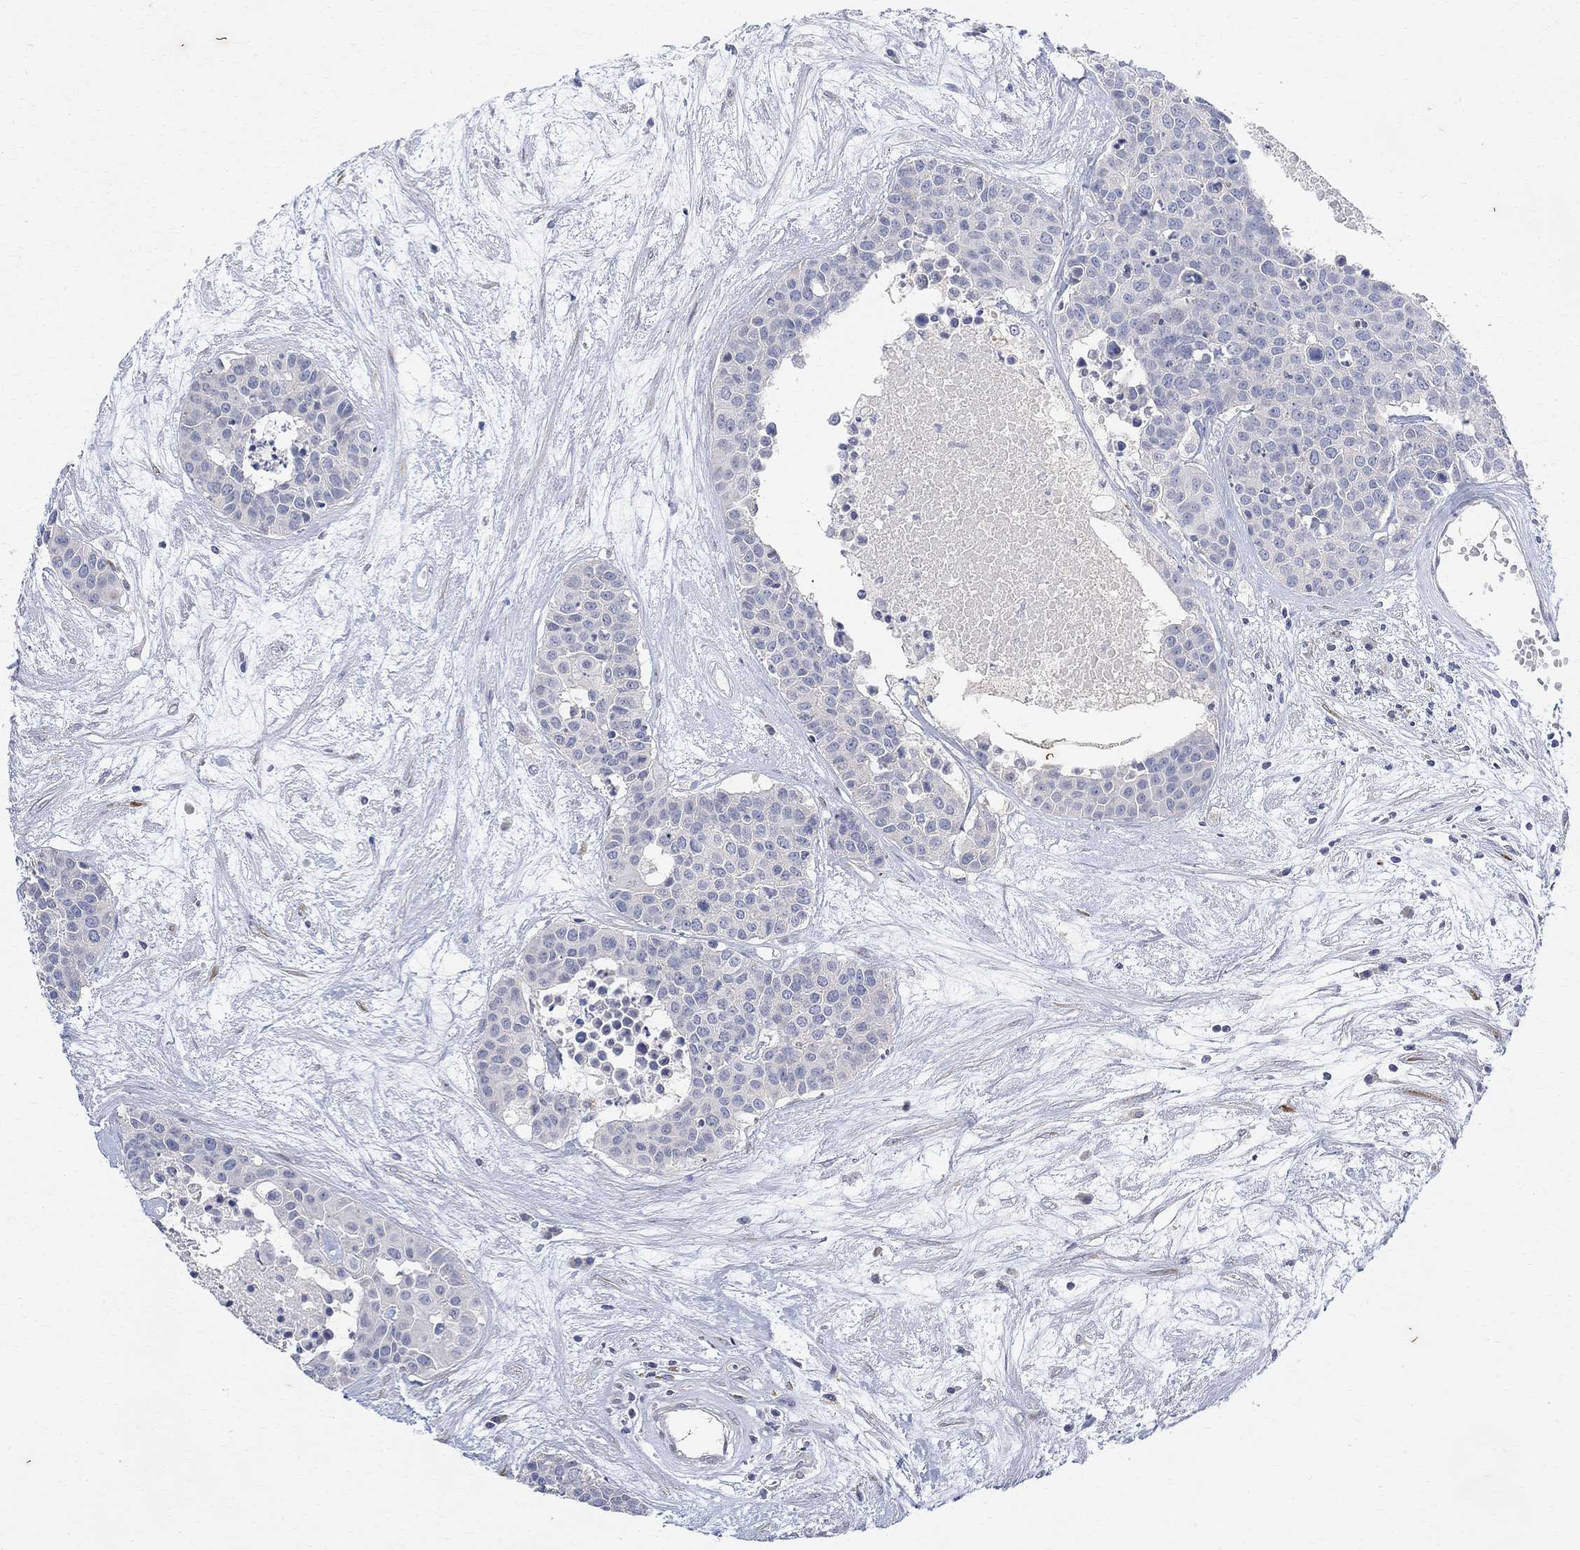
{"staining": {"intensity": "negative", "quantity": "none", "location": "none"}, "tissue": "carcinoid", "cell_type": "Tumor cells", "image_type": "cancer", "snomed": [{"axis": "morphology", "description": "Carcinoid, malignant, NOS"}, {"axis": "topography", "description": "Colon"}], "caption": "Tumor cells show no significant protein staining in carcinoid (malignant). (Immunohistochemistry (ihc), brightfield microscopy, high magnification).", "gene": "FNDC5", "patient": {"sex": "male", "age": 81}}